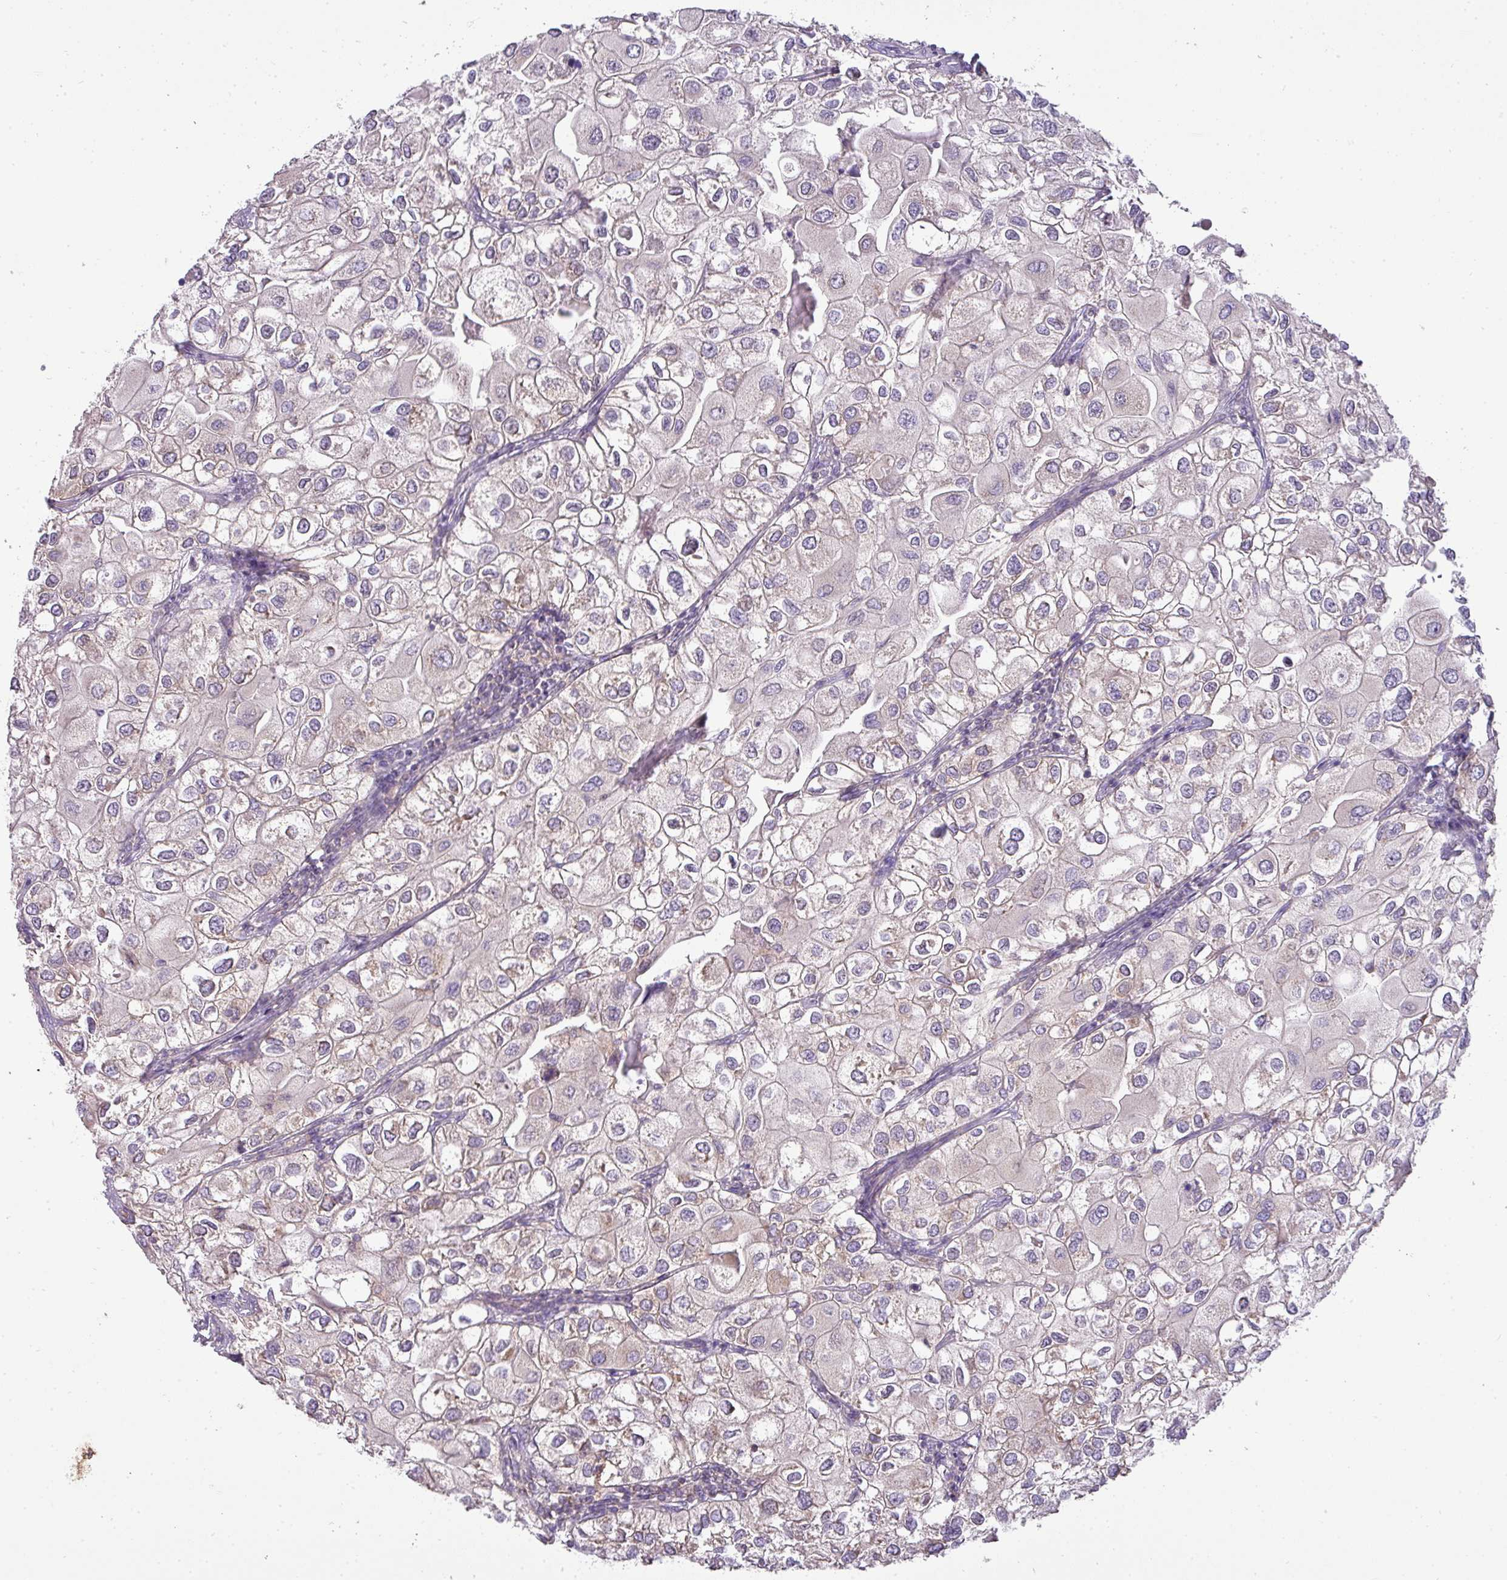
{"staining": {"intensity": "weak", "quantity": "<25%", "location": "cytoplasmic/membranous"}, "tissue": "urothelial cancer", "cell_type": "Tumor cells", "image_type": "cancer", "snomed": [{"axis": "morphology", "description": "Urothelial carcinoma, High grade"}, {"axis": "topography", "description": "Urinary bladder"}], "caption": "Micrograph shows no protein expression in tumor cells of urothelial cancer tissue.", "gene": "ZNF211", "patient": {"sex": "male", "age": 64}}